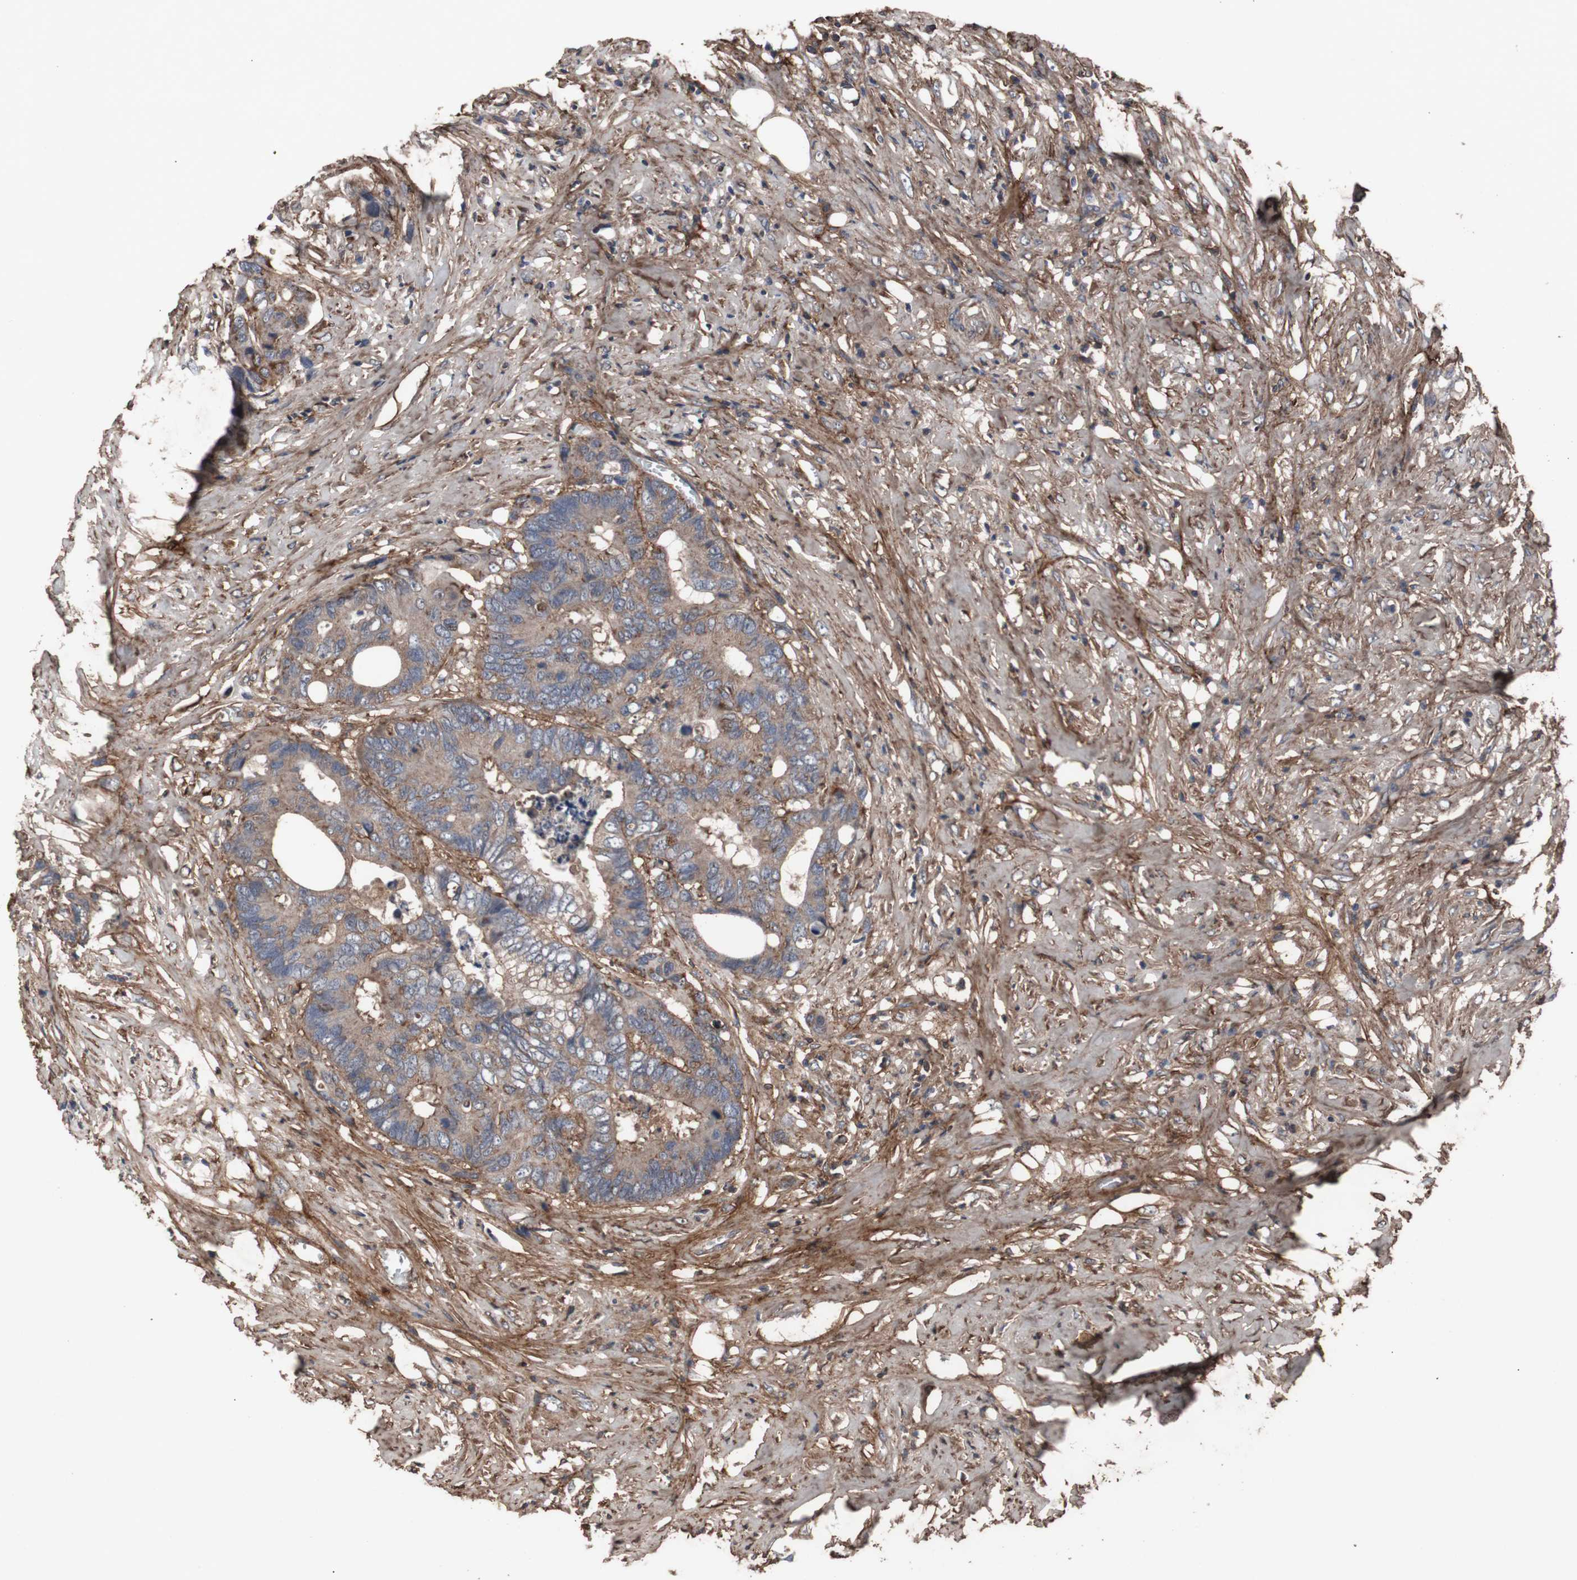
{"staining": {"intensity": "weak", "quantity": ">75%", "location": "cytoplasmic/membranous"}, "tissue": "colorectal cancer", "cell_type": "Tumor cells", "image_type": "cancer", "snomed": [{"axis": "morphology", "description": "Adenocarcinoma, NOS"}, {"axis": "topography", "description": "Rectum"}], "caption": "IHC micrograph of colorectal cancer (adenocarcinoma) stained for a protein (brown), which exhibits low levels of weak cytoplasmic/membranous staining in approximately >75% of tumor cells.", "gene": "COL6A2", "patient": {"sex": "male", "age": 55}}